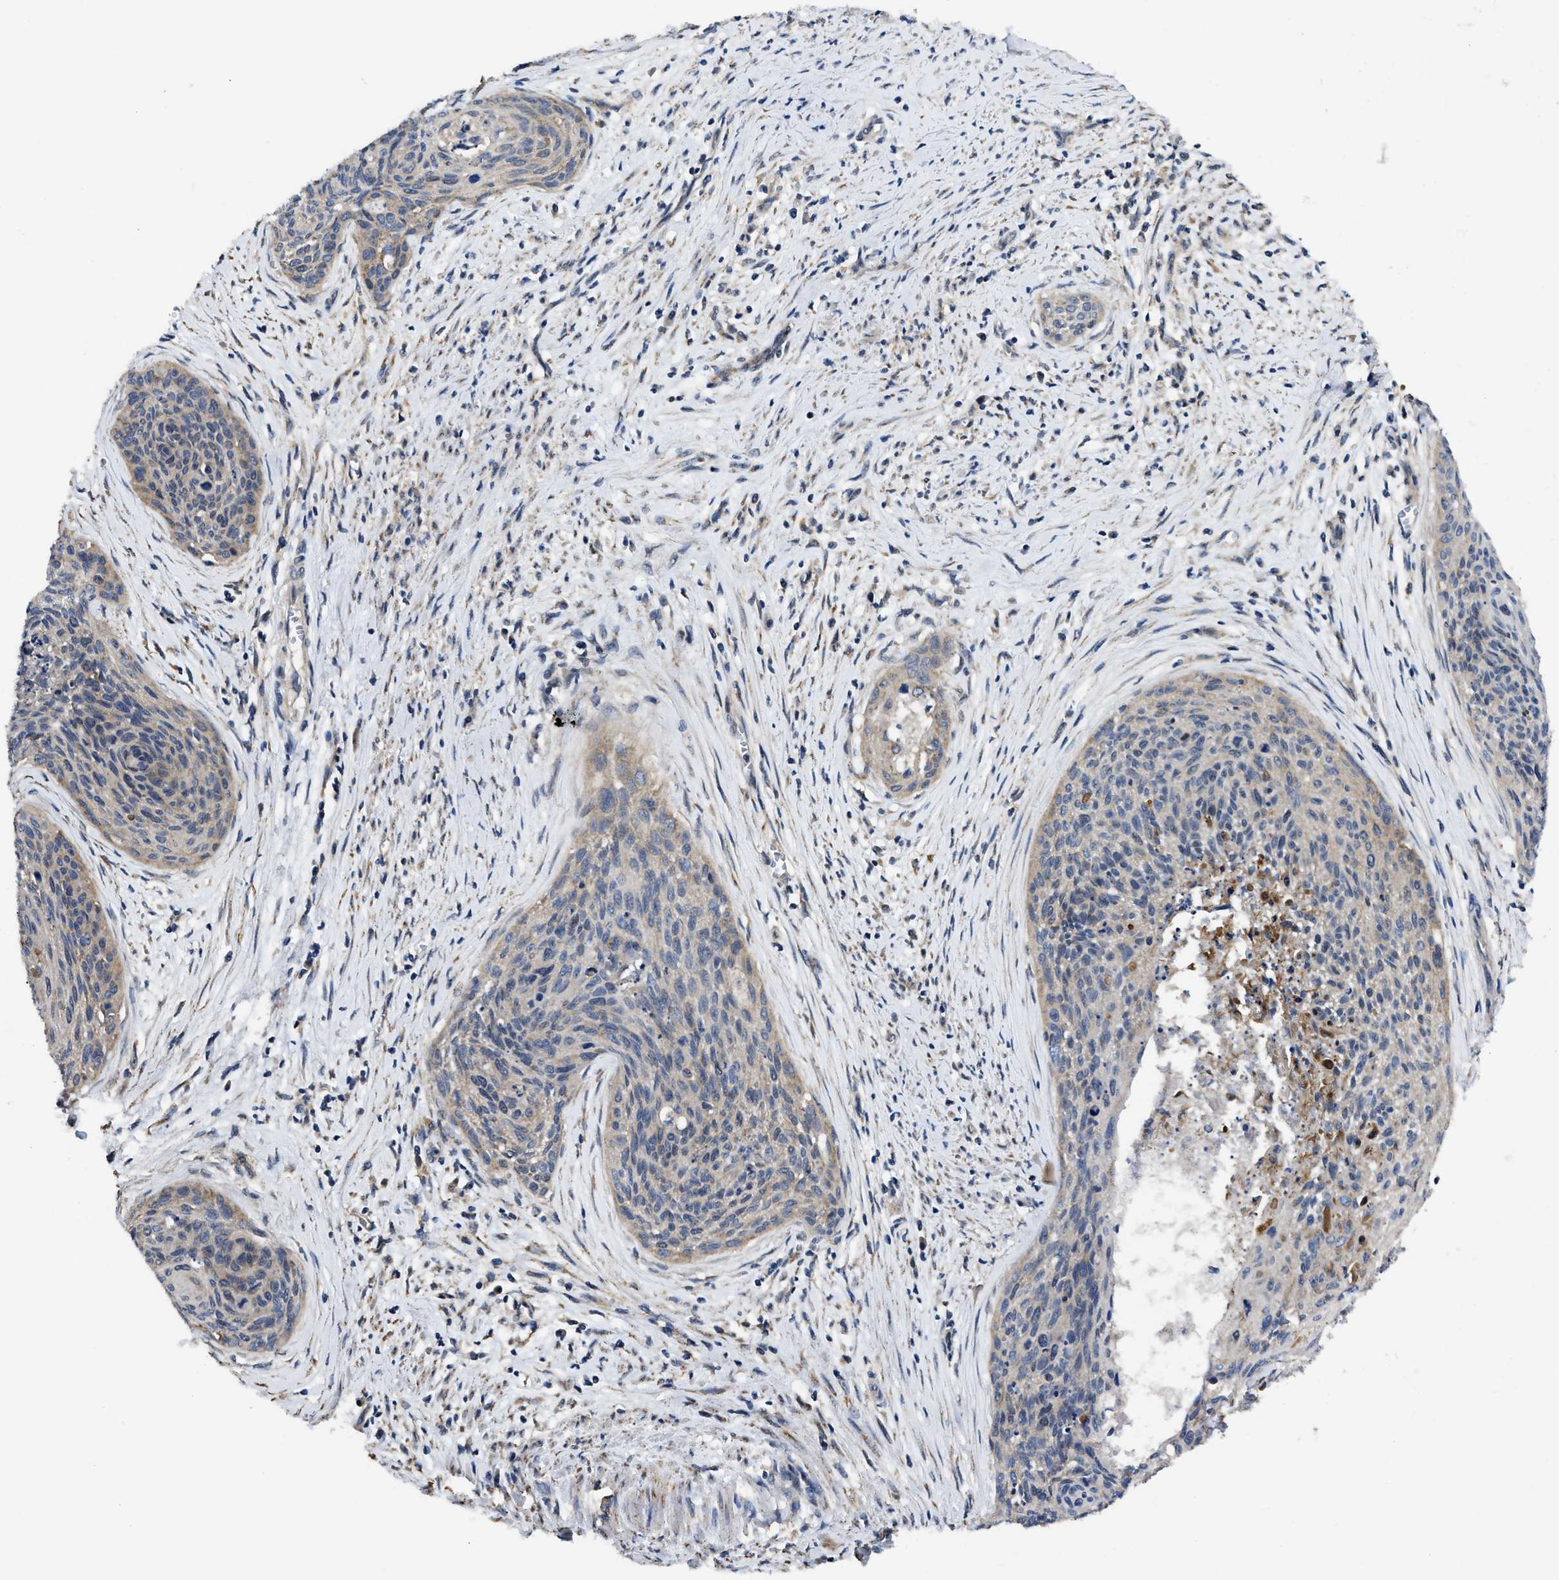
{"staining": {"intensity": "weak", "quantity": "25%-75%", "location": "cytoplasmic/membranous"}, "tissue": "cervical cancer", "cell_type": "Tumor cells", "image_type": "cancer", "snomed": [{"axis": "morphology", "description": "Squamous cell carcinoma, NOS"}, {"axis": "topography", "description": "Cervix"}], "caption": "IHC (DAB) staining of cervical cancer reveals weak cytoplasmic/membranous protein expression in approximately 25%-75% of tumor cells. Nuclei are stained in blue.", "gene": "GET4", "patient": {"sex": "female", "age": 55}}